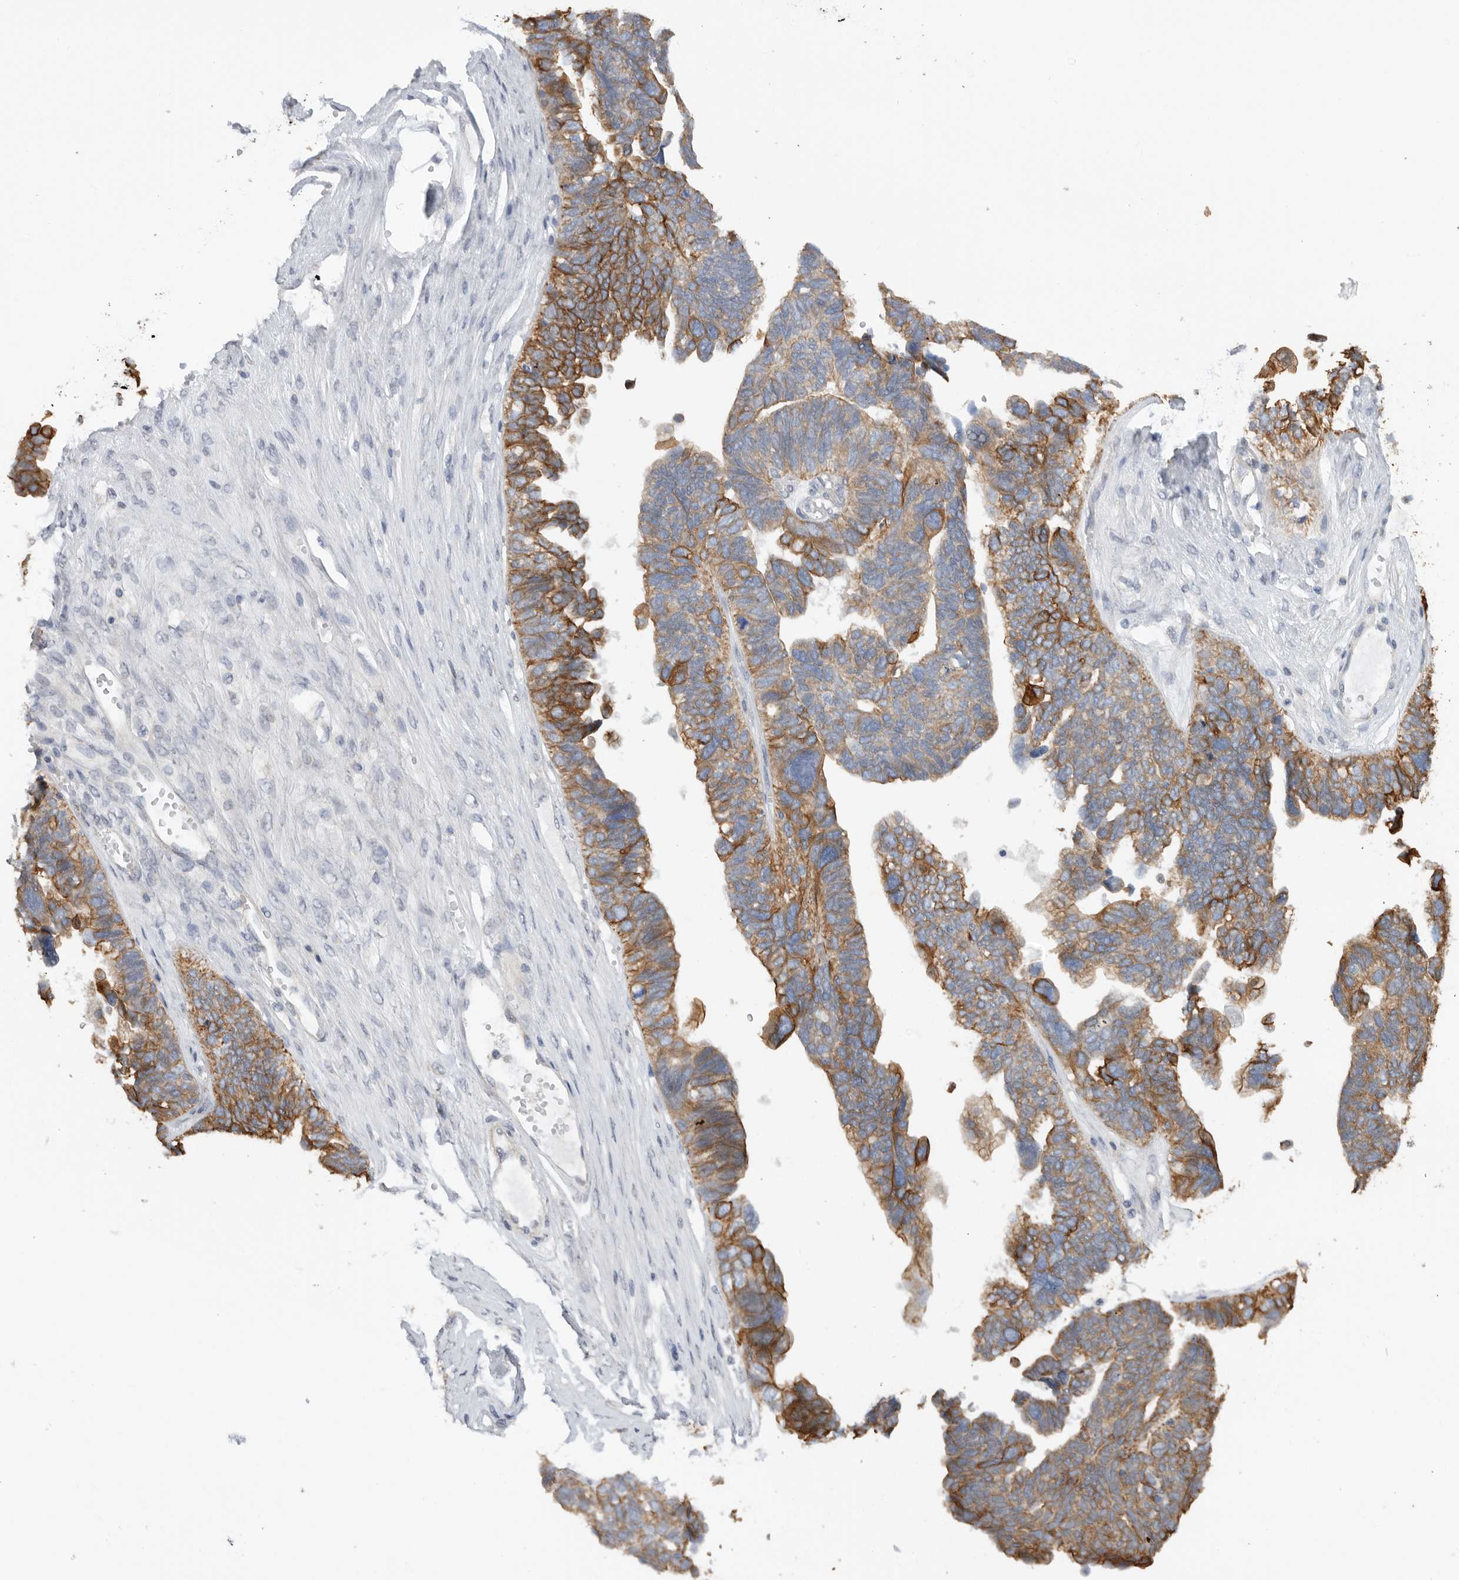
{"staining": {"intensity": "moderate", "quantity": ">75%", "location": "cytoplasmic/membranous"}, "tissue": "ovarian cancer", "cell_type": "Tumor cells", "image_type": "cancer", "snomed": [{"axis": "morphology", "description": "Cystadenocarcinoma, serous, NOS"}, {"axis": "topography", "description": "Ovary"}], "caption": "IHC micrograph of human ovarian cancer (serous cystadenocarcinoma) stained for a protein (brown), which exhibits medium levels of moderate cytoplasmic/membranous staining in about >75% of tumor cells.", "gene": "MTFR1L", "patient": {"sex": "female", "age": 79}}